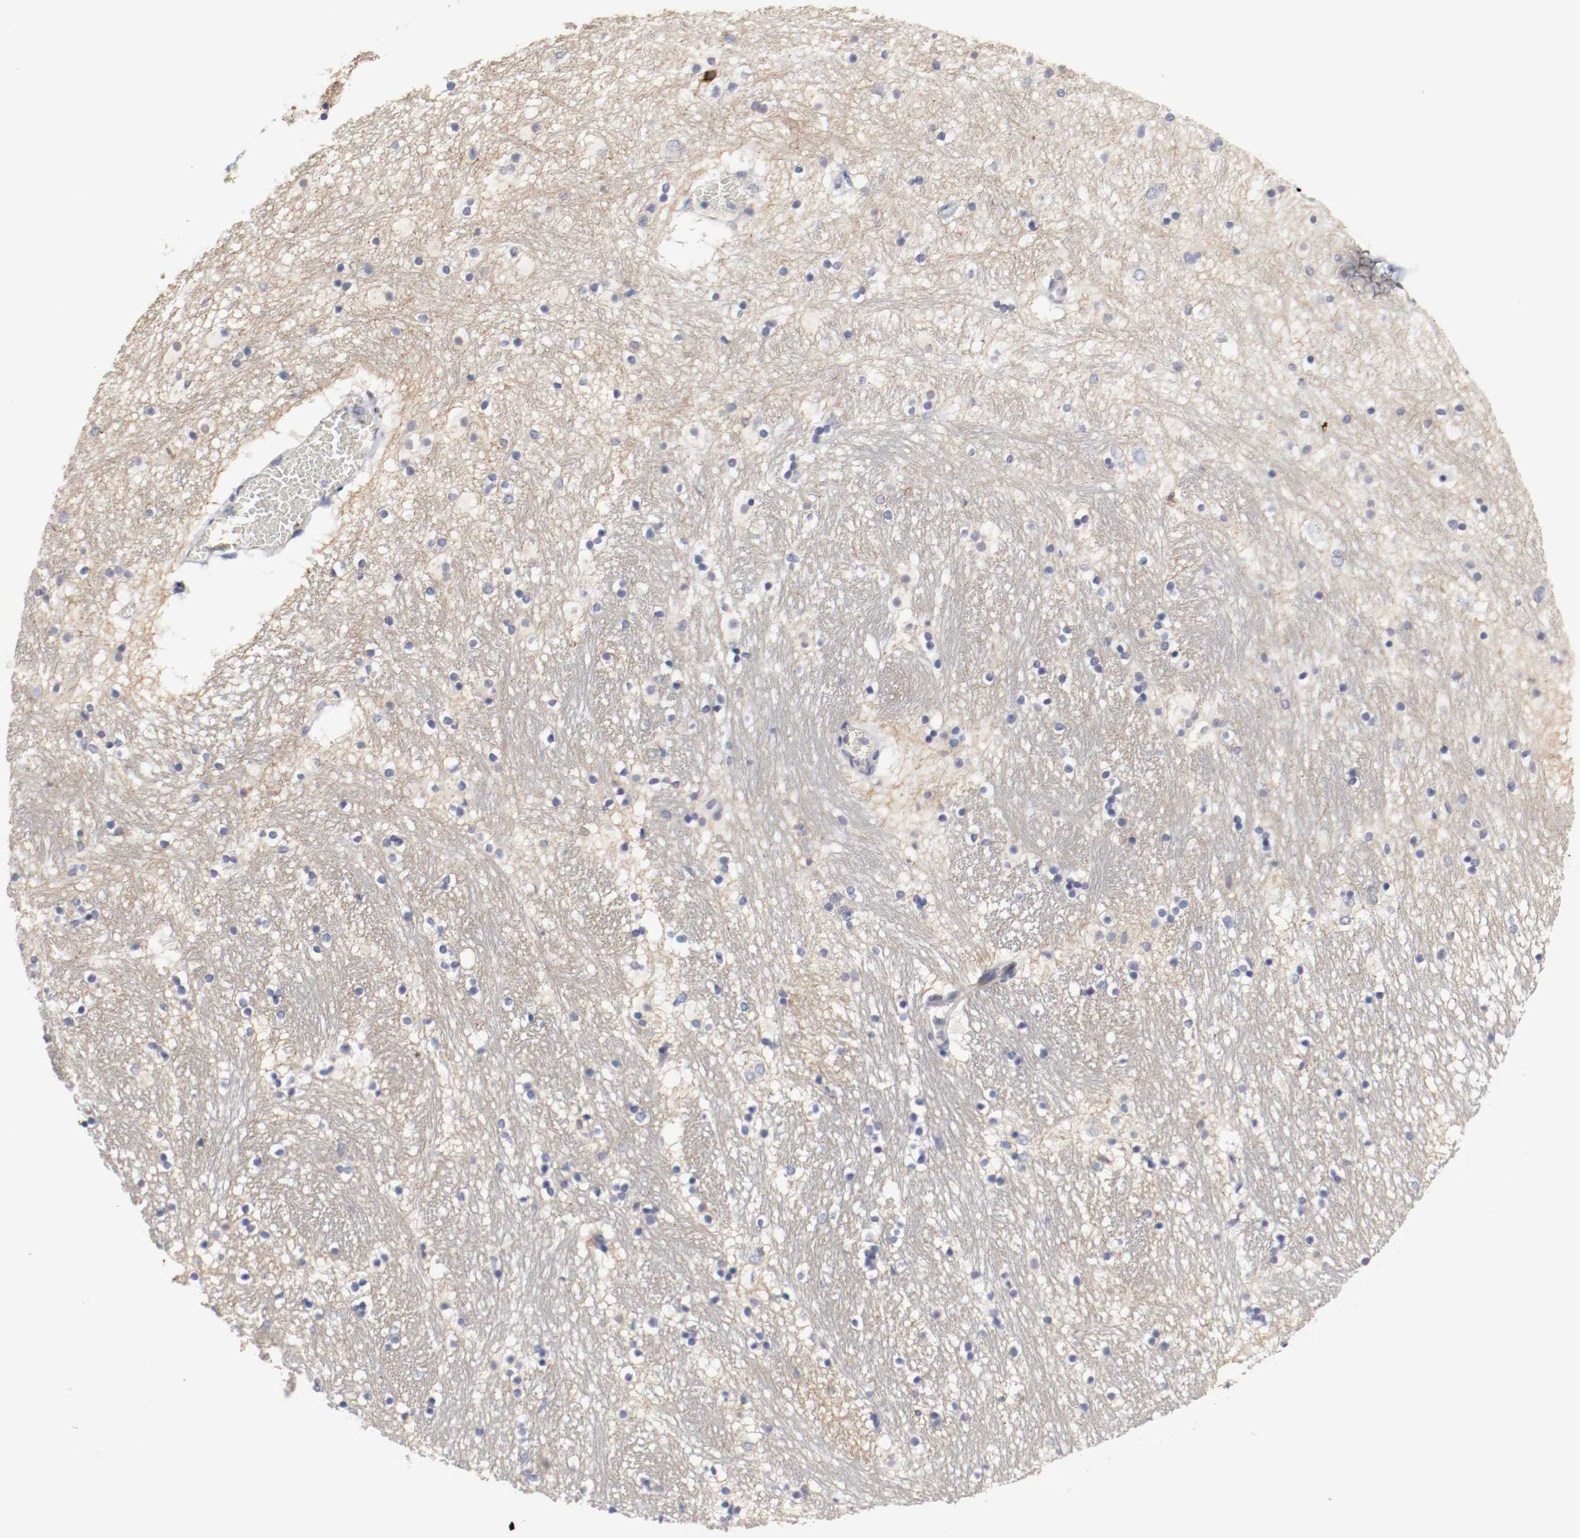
{"staining": {"intensity": "negative", "quantity": "none", "location": "none"}, "tissue": "hippocampus", "cell_type": "Glial cells", "image_type": "normal", "snomed": [{"axis": "morphology", "description": "Normal tissue, NOS"}, {"axis": "topography", "description": "Hippocampus"}], "caption": "Immunohistochemical staining of benign hippocampus demonstrates no significant staining in glial cells. (DAB (3,3'-diaminobenzidine) immunohistochemistry (IHC) visualized using brightfield microscopy, high magnification).", "gene": "KIT", "patient": {"sex": "male", "age": 45}}